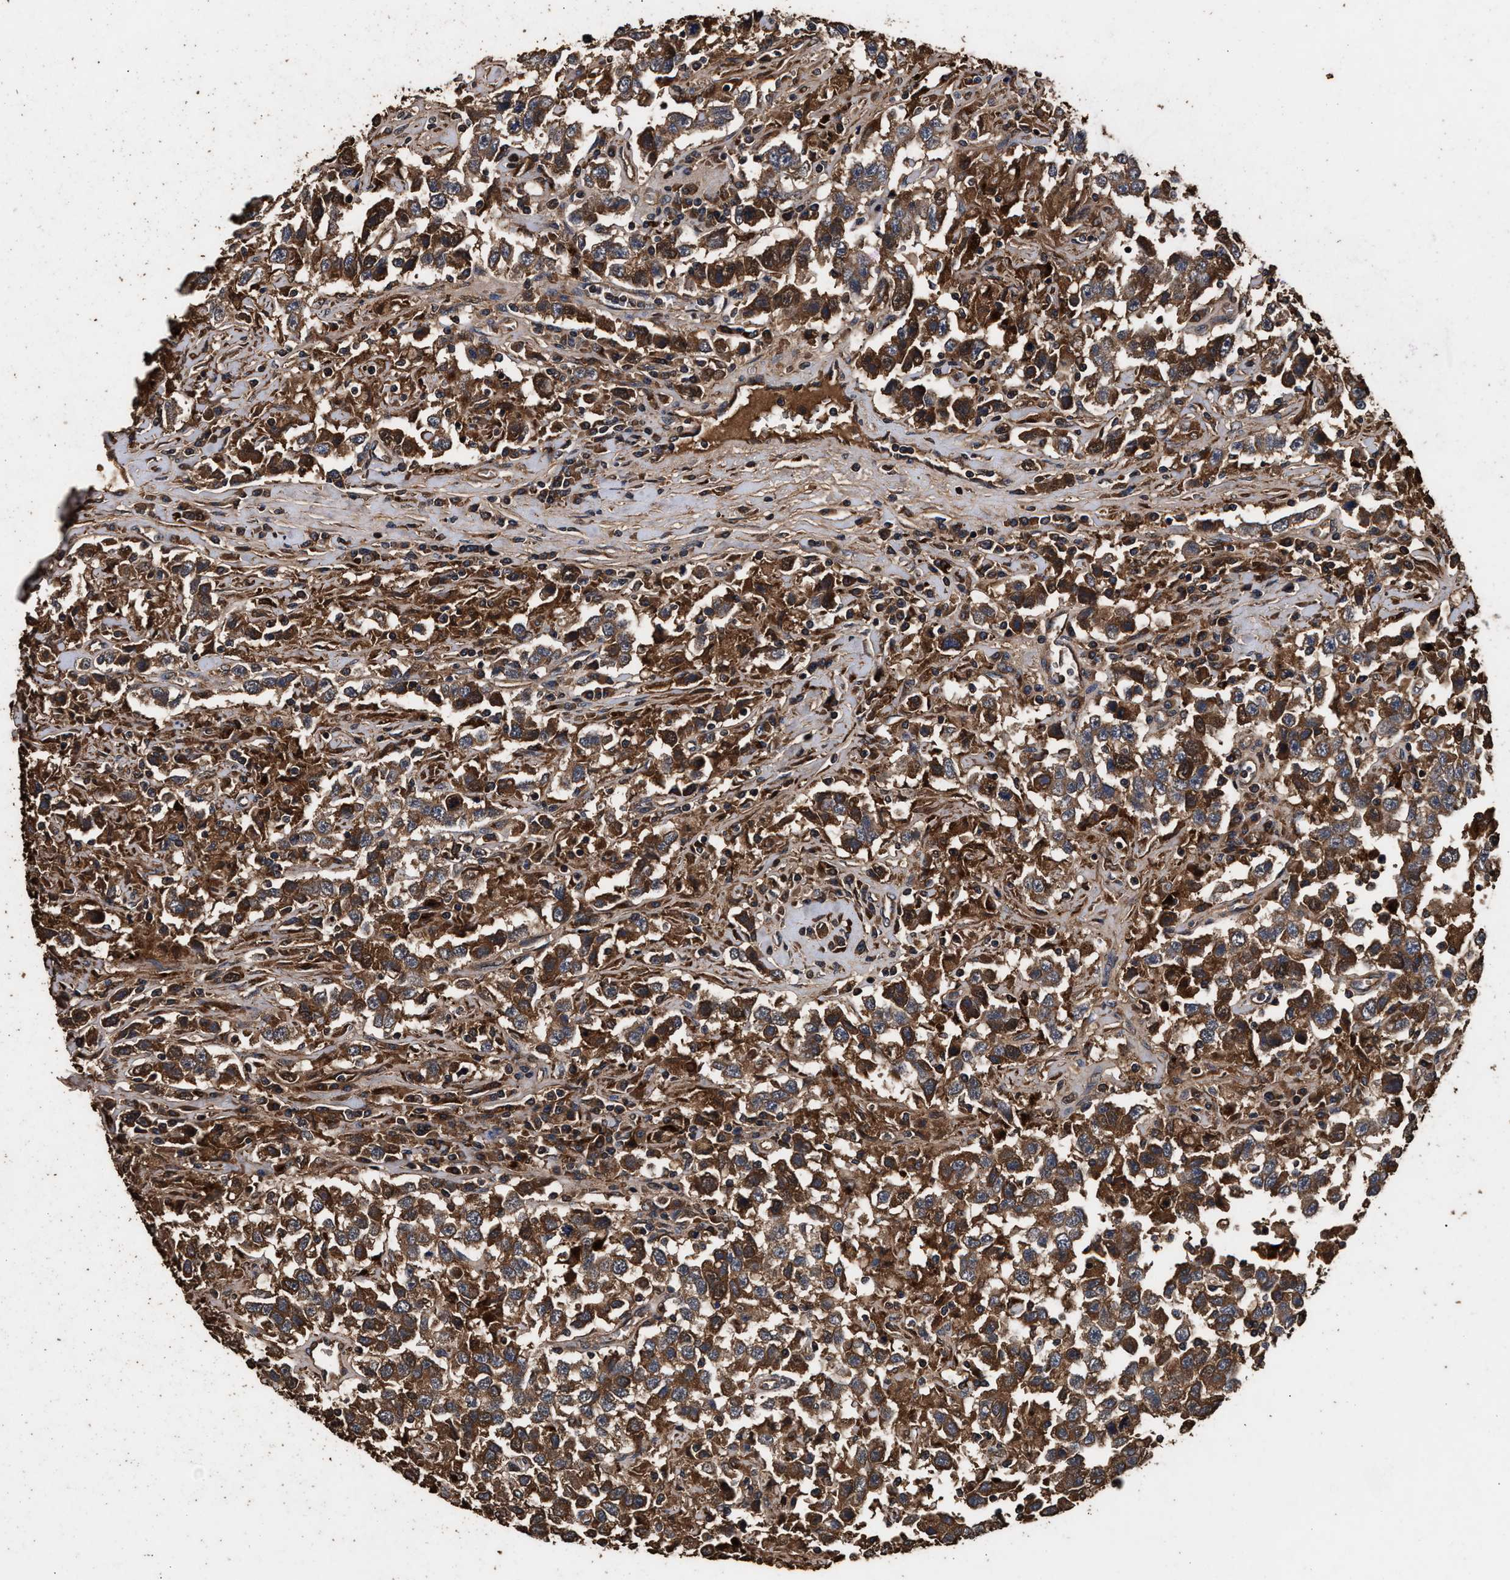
{"staining": {"intensity": "moderate", "quantity": ">75%", "location": "cytoplasmic/membranous"}, "tissue": "testis cancer", "cell_type": "Tumor cells", "image_type": "cancer", "snomed": [{"axis": "morphology", "description": "Seminoma, NOS"}, {"axis": "topography", "description": "Testis"}], "caption": "Immunohistochemical staining of human testis cancer (seminoma) exhibits medium levels of moderate cytoplasmic/membranous expression in about >75% of tumor cells.", "gene": "KYAT1", "patient": {"sex": "male", "age": 41}}